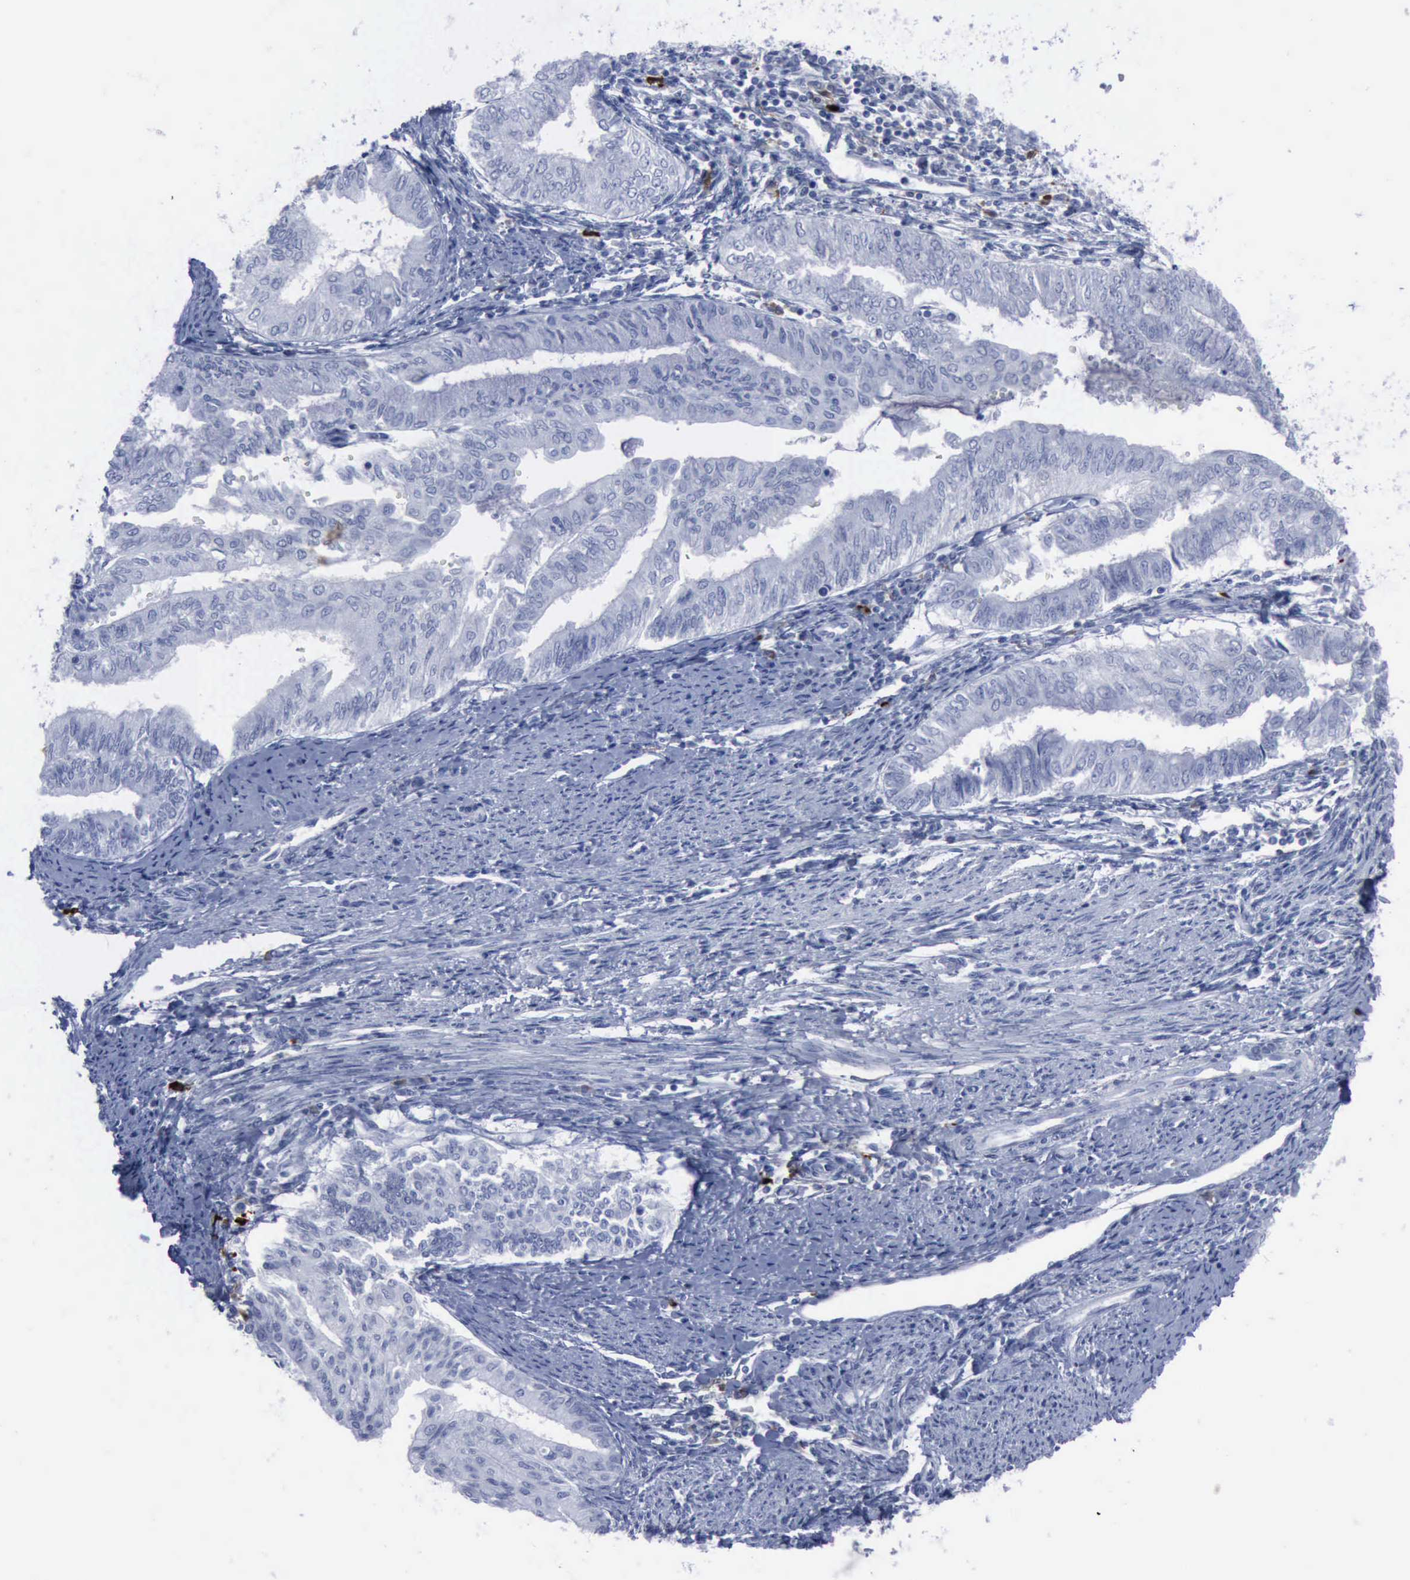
{"staining": {"intensity": "negative", "quantity": "none", "location": "none"}, "tissue": "endometrial cancer", "cell_type": "Tumor cells", "image_type": "cancer", "snomed": [{"axis": "morphology", "description": "Adenocarcinoma, NOS"}, {"axis": "topography", "description": "Endometrium"}], "caption": "Photomicrograph shows no protein staining in tumor cells of endometrial cancer (adenocarcinoma) tissue. (Immunohistochemistry, brightfield microscopy, high magnification).", "gene": "NGFR", "patient": {"sex": "female", "age": 66}}